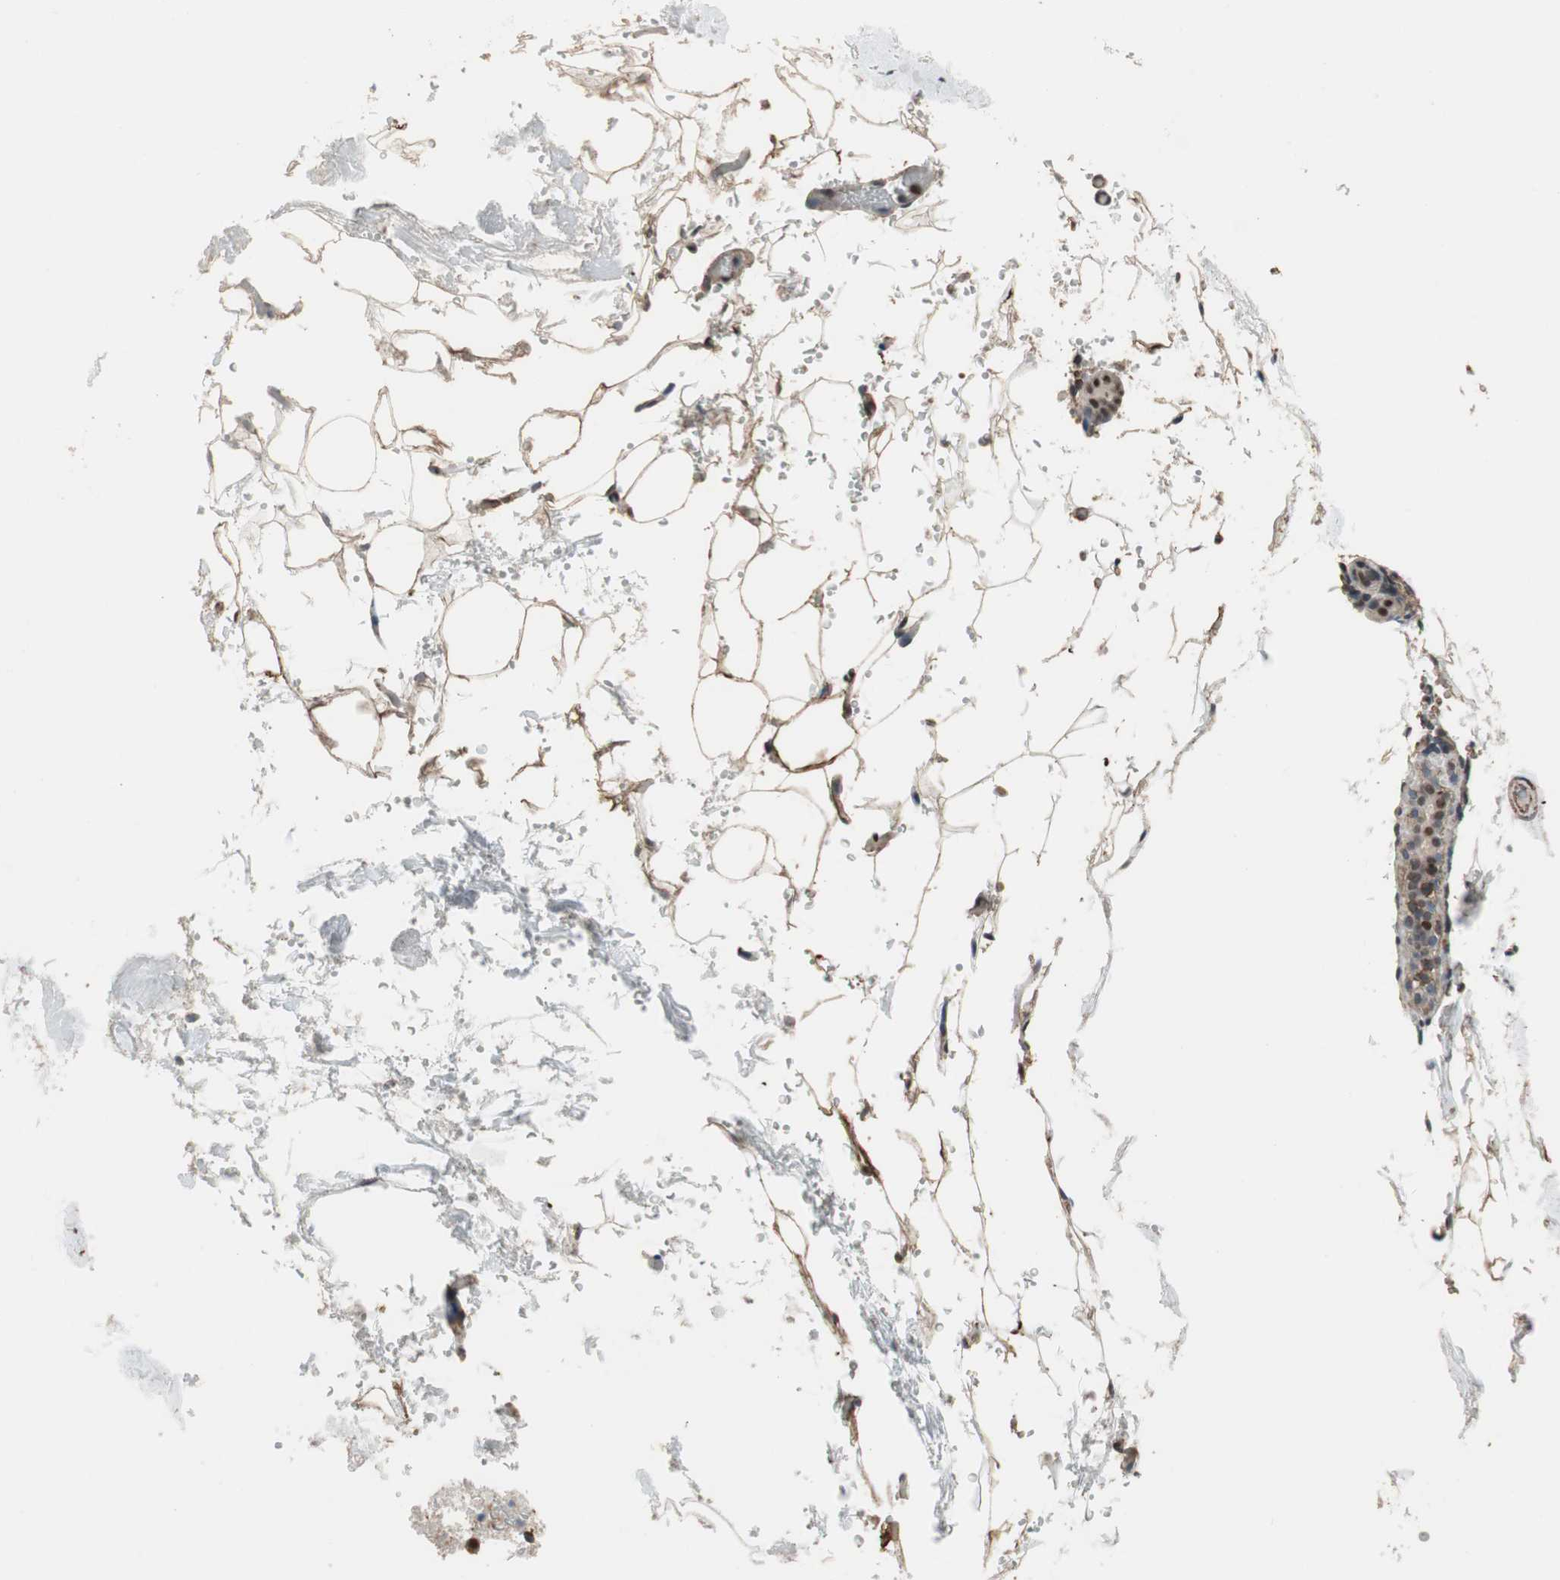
{"staining": {"intensity": "moderate", "quantity": ">75%", "location": "cytoplasmic/membranous"}, "tissue": "breast", "cell_type": "Adipocytes", "image_type": "normal", "snomed": [{"axis": "morphology", "description": "Normal tissue, NOS"}, {"axis": "topography", "description": "Breast"}, {"axis": "topography", "description": "Soft tissue"}], "caption": "Immunohistochemical staining of benign human breast demonstrates moderate cytoplasmic/membranous protein positivity in approximately >75% of adipocytes.", "gene": "GRHL1", "patient": {"sex": "female", "age": 75}}